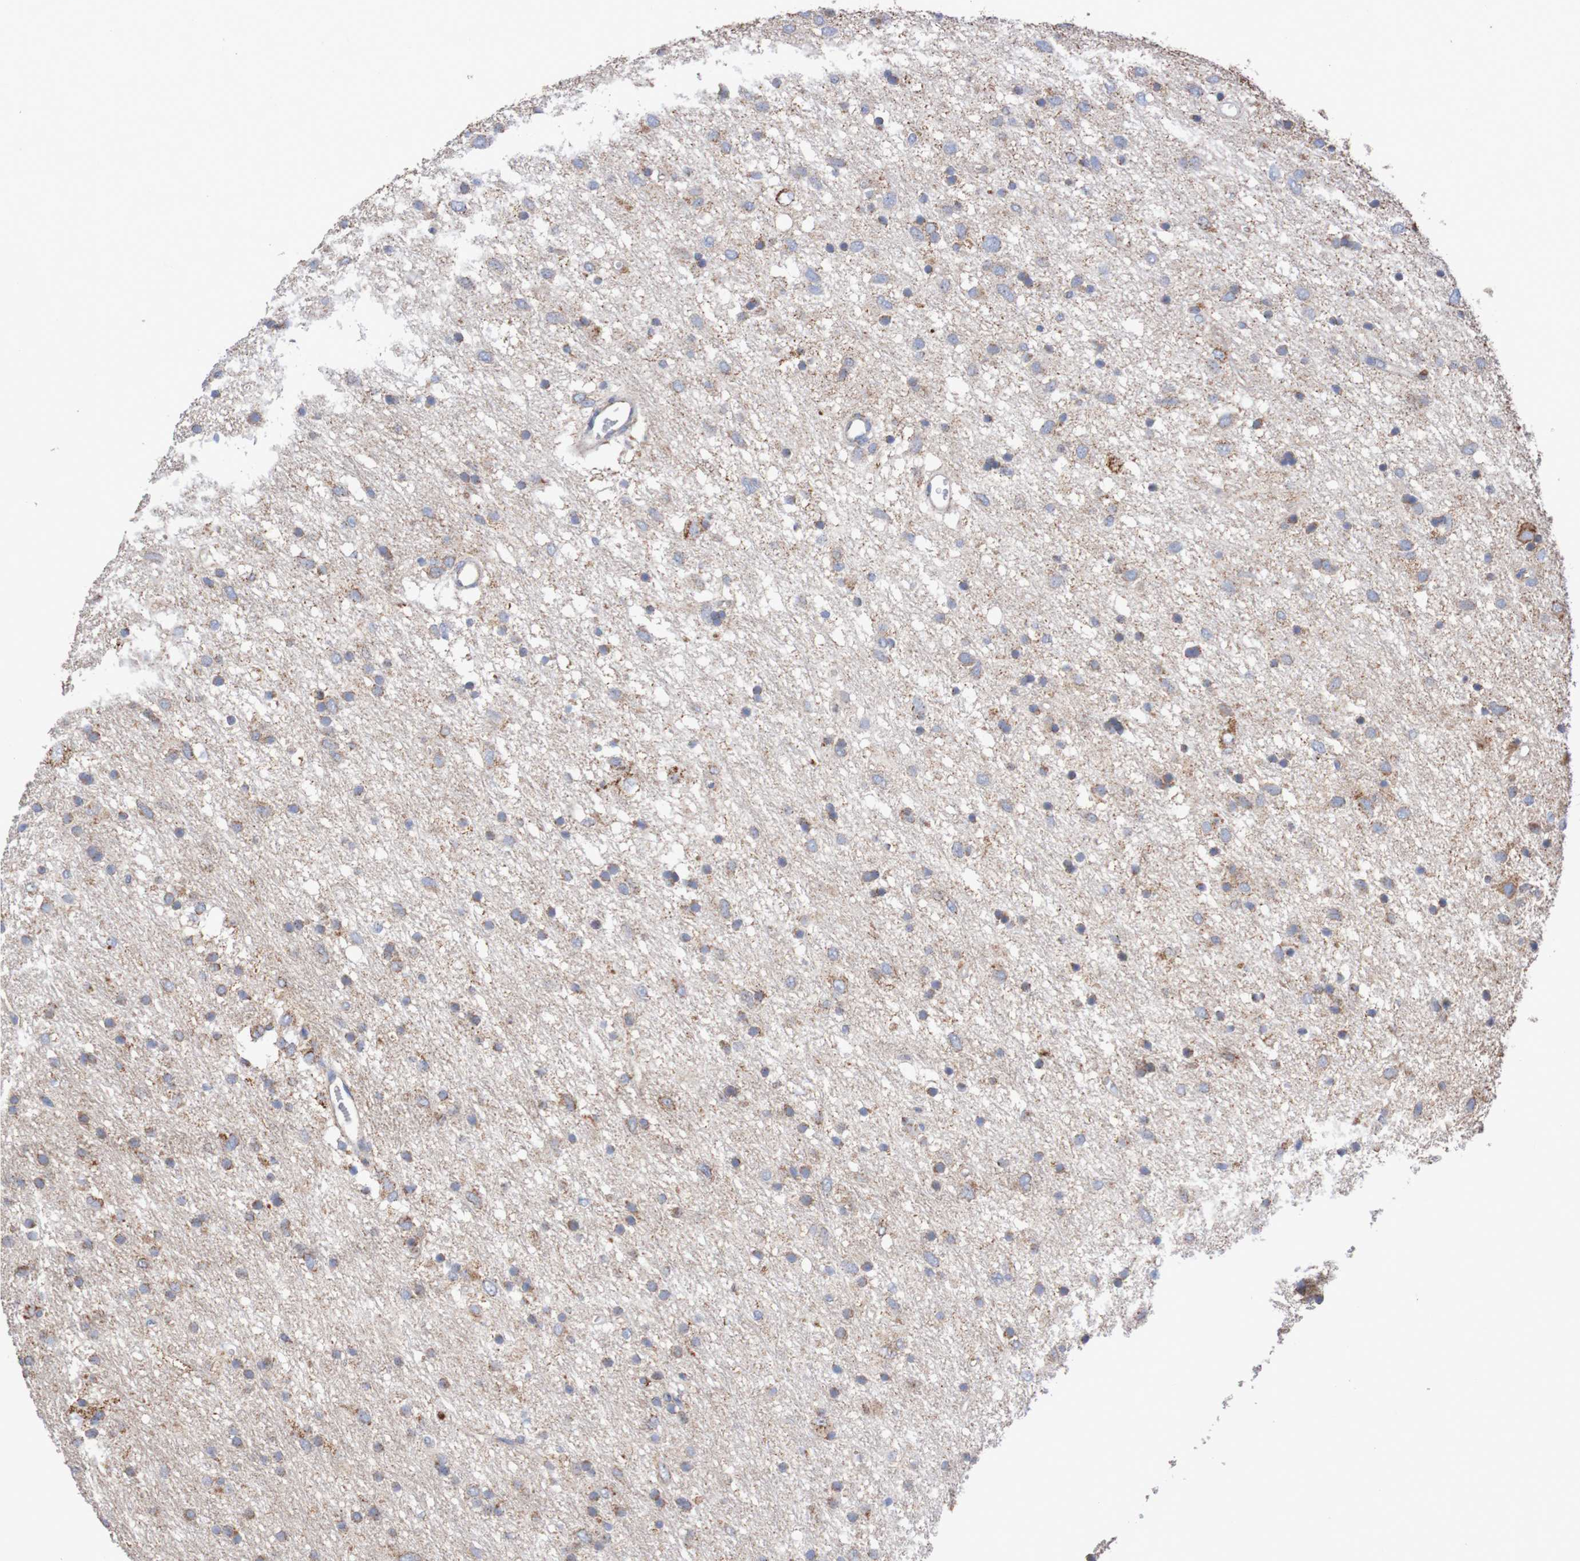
{"staining": {"intensity": "moderate", "quantity": "25%-75%", "location": "cytoplasmic/membranous"}, "tissue": "glioma", "cell_type": "Tumor cells", "image_type": "cancer", "snomed": [{"axis": "morphology", "description": "Glioma, malignant, Low grade"}, {"axis": "topography", "description": "Brain"}], "caption": "About 25%-75% of tumor cells in glioma display moderate cytoplasmic/membranous protein expression as visualized by brown immunohistochemical staining.", "gene": "MMEL1", "patient": {"sex": "male", "age": 77}}